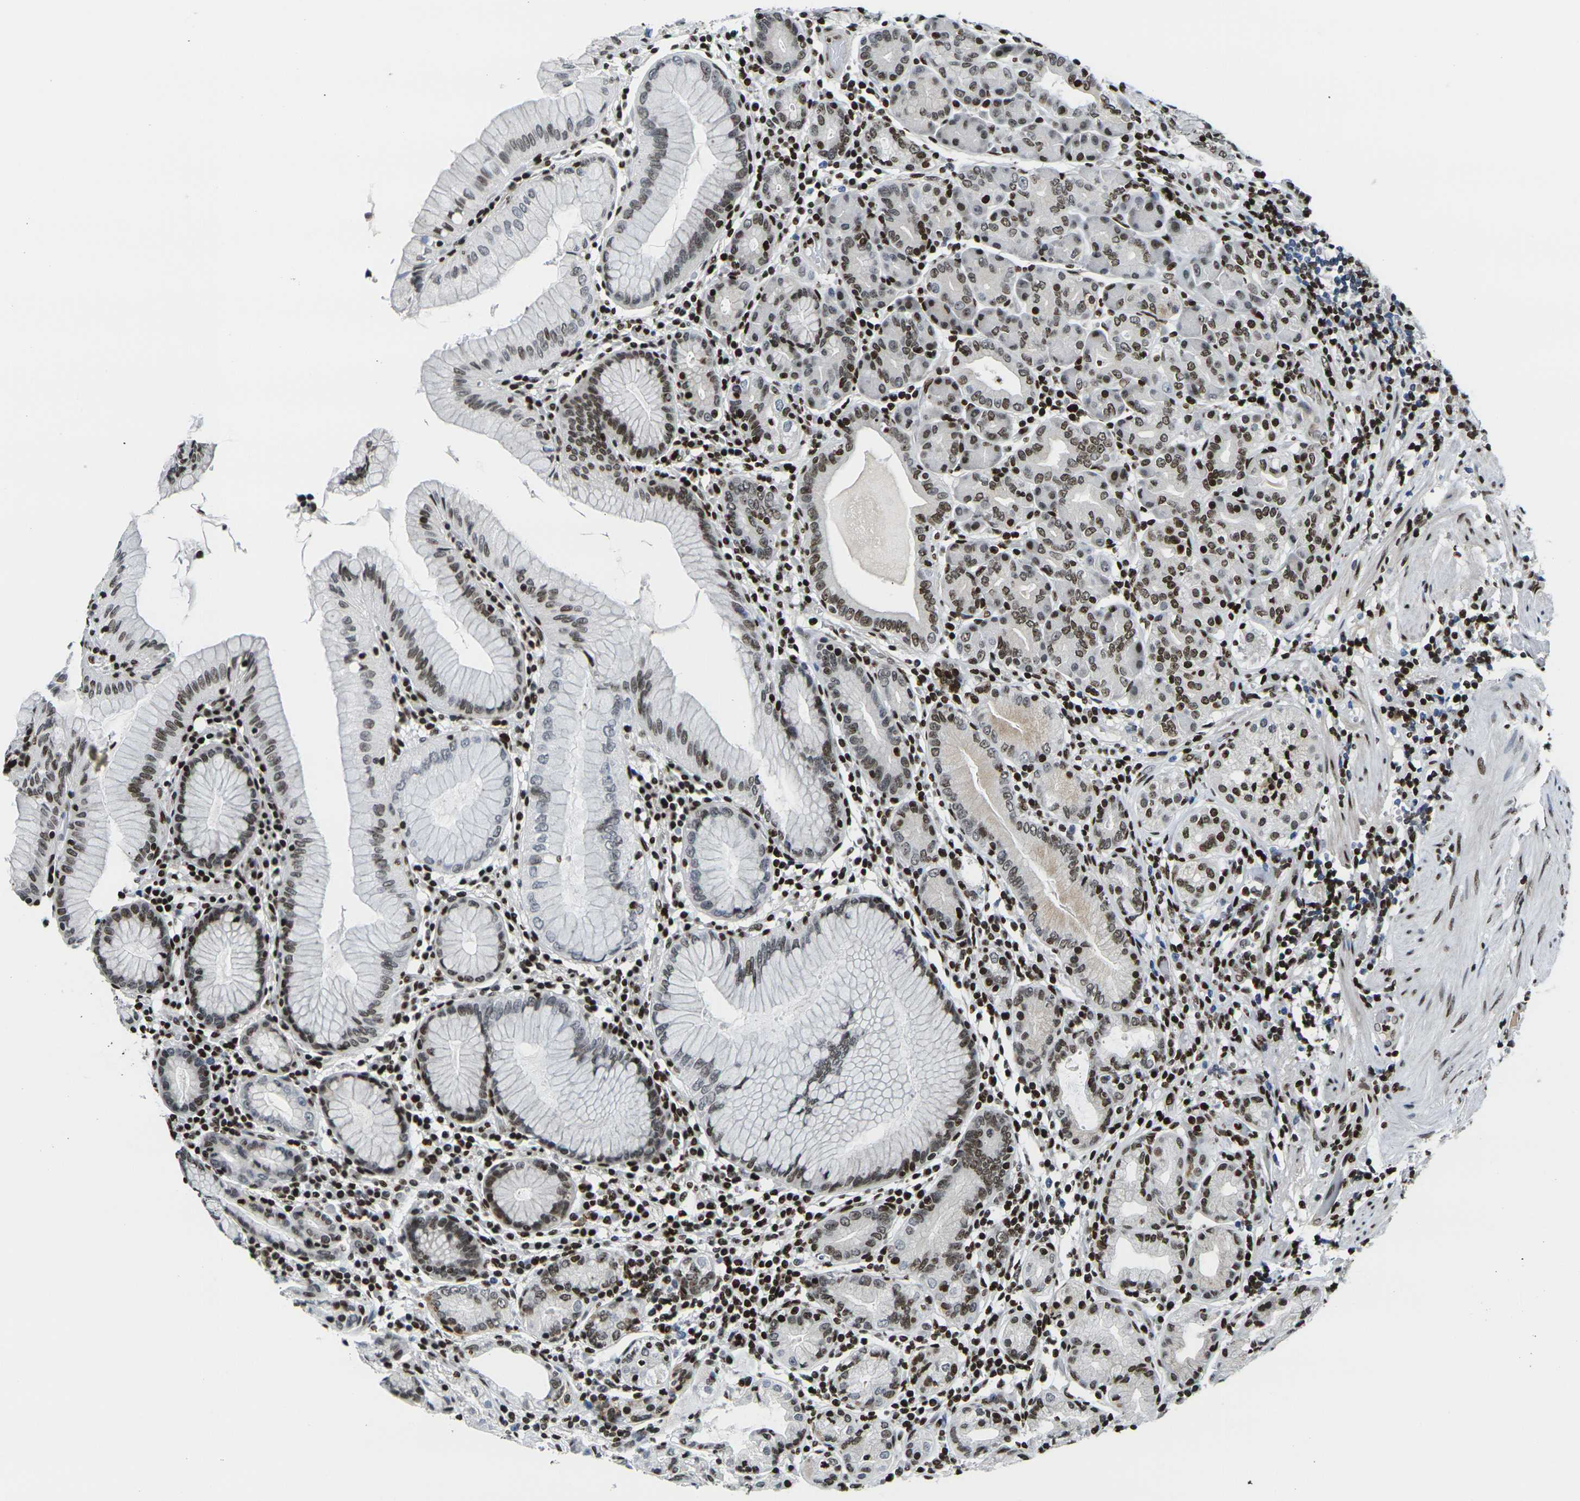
{"staining": {"intensity": "moderate", "quantity": "25%-75%", "location": "nuclear"}, "tissue": "stomach", "cell_type": "Glandular cells", "image_type": "normal", "snomed": [{"axis": "morphology", "description": "Normal tissue, NOS"}, {"axis": "topography", "description": "Stomach, lower"}], "caption": "About 25%-75% of glandular cells in normal human stomach demonstrate moderate nuclear protein staining as visualized by brown immunohistochemical staining.", "gene": "H1", "patient": {"sex": "female", "age": 76}}